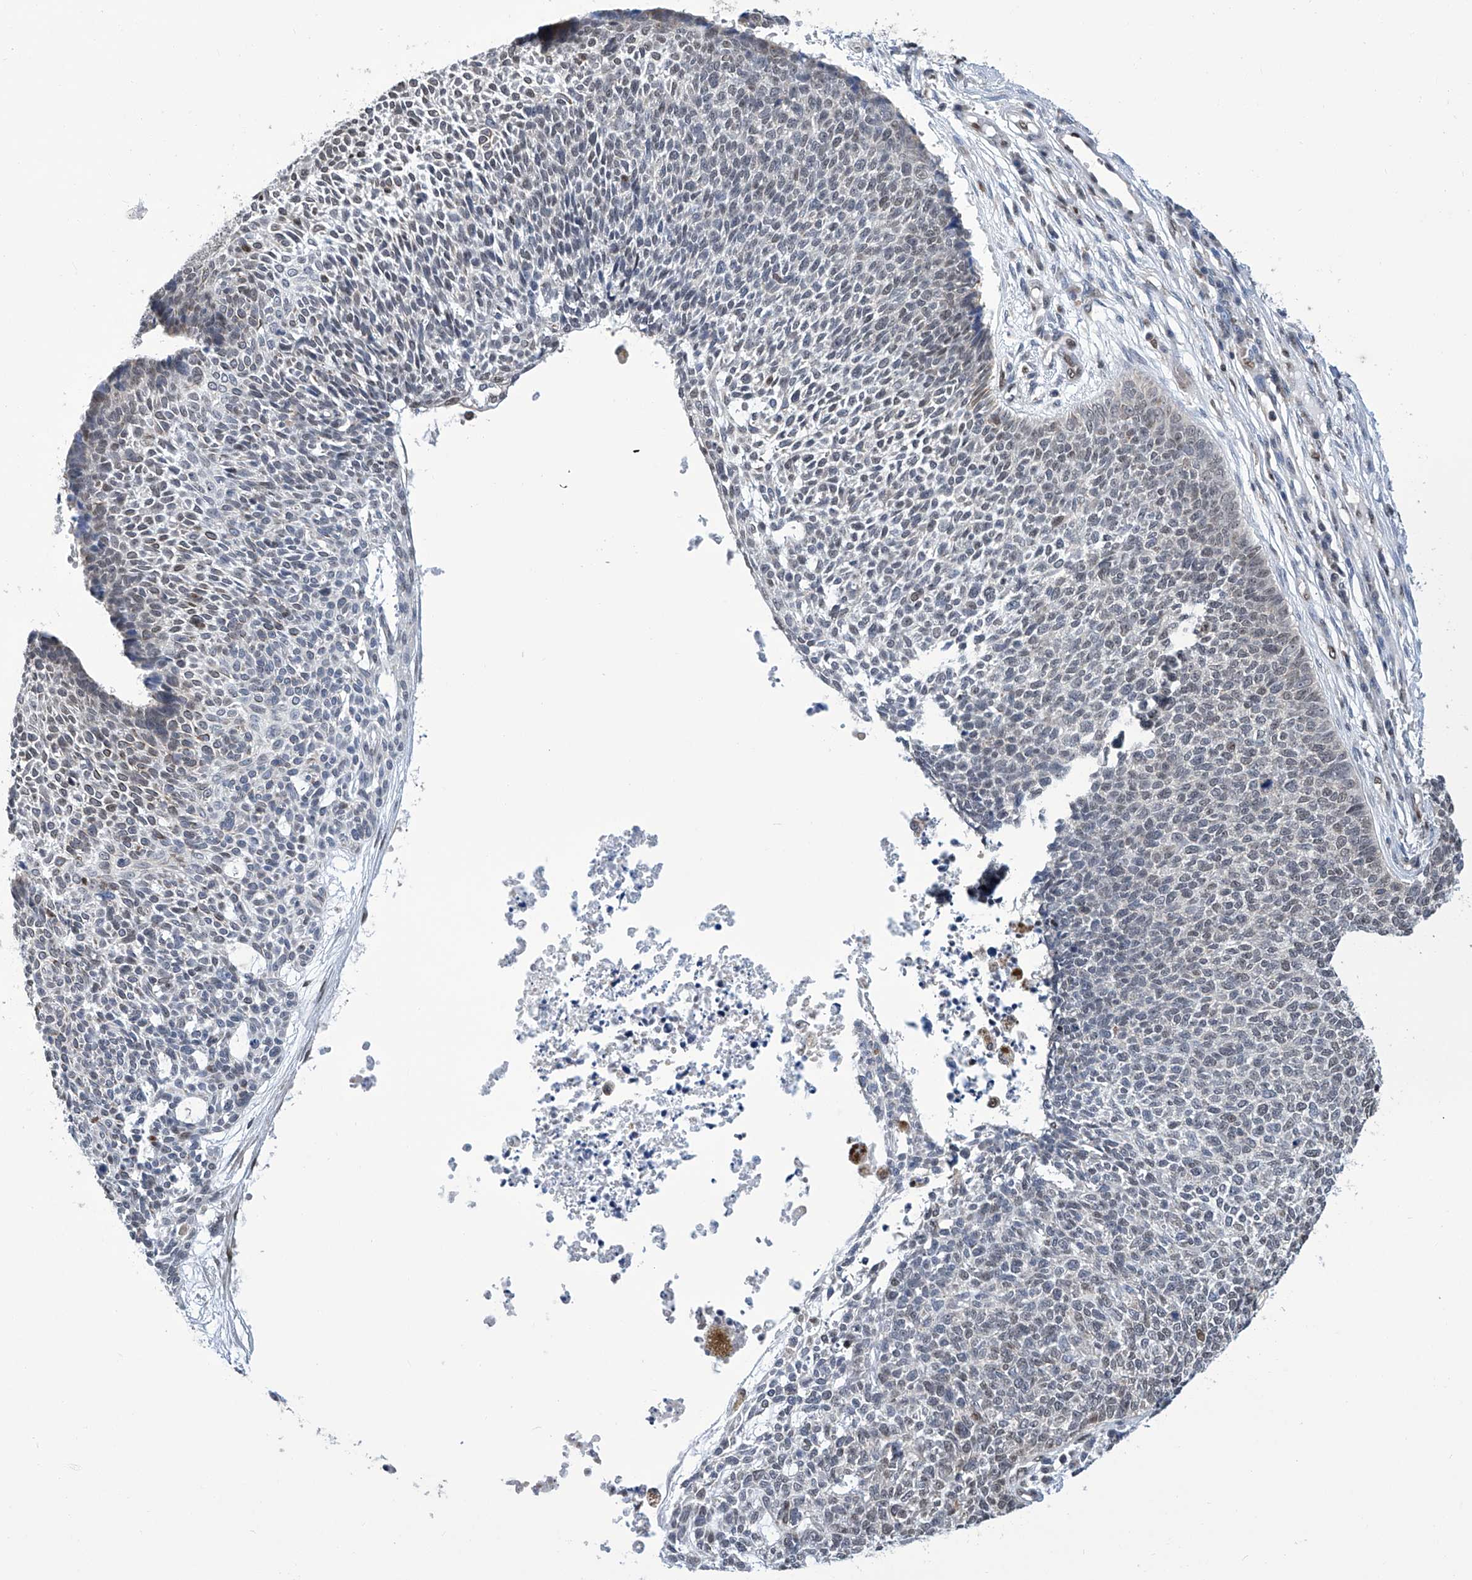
{"staining": {"intensity": "weak", "quantity": "<25%", "location": "nuclear"}, "tissue": "skin cancer", "cell_type": "Tumor cells", "image_type": "cancer", "snomed": [{"axis": "morphology", "description": "Basal cell carcinoma"}, {"axis": "topography", "description": "Skin"}], "caption": "IHC image of human skin cancer (basal cell carcinoma) stained for a protein (brown), which displays no positivity in tumor cells.", "gene": "SREBF2", "patient": {"sex": "female", "age": 84}}